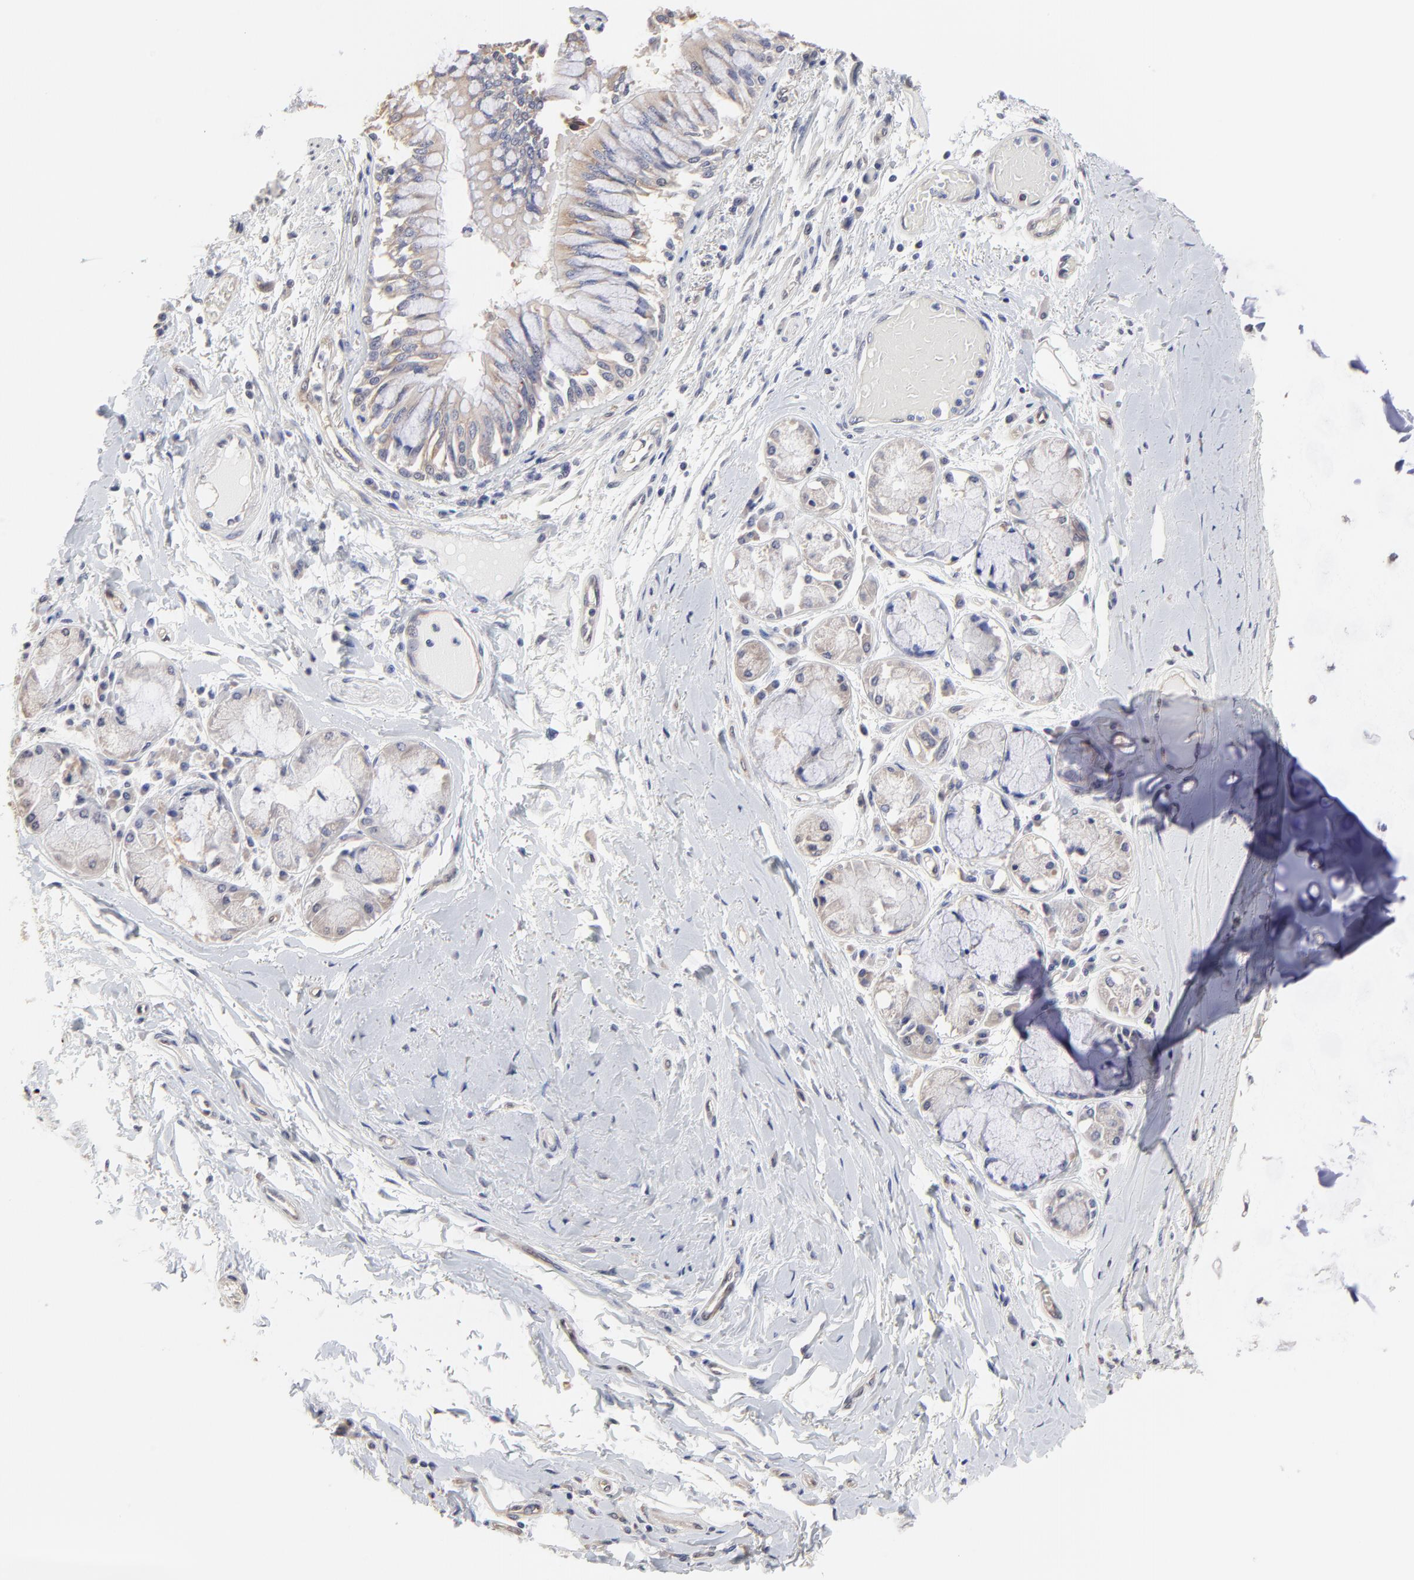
{"staining": {"intensity": "moderate", "quantity": "25%-75%", "location": "cytoplasmic/membranous"}, "tissue": "bronchus", "cell_type": "Respiratory epithelial cells", "image_type": "normal", "snomed": [{"axis": "morphology", "description": "Normal tissue, NOS"}, {"axis": "topography", "description": "Cartilage tissue"}, {"axis": "topography", "description": "Bronchus"}, {"axis": "topography", "description": "Lung"}, {"axis": "topography", "description": "Peripheral nerve tissue"}], "caption": "Normal bronchus shows moderate cytoplasmic/membranous positivity in about 25%-75% of respiratory epithelial cells.", "gene": "CCT2", "patient": {"sex": "female", "age": 49}}